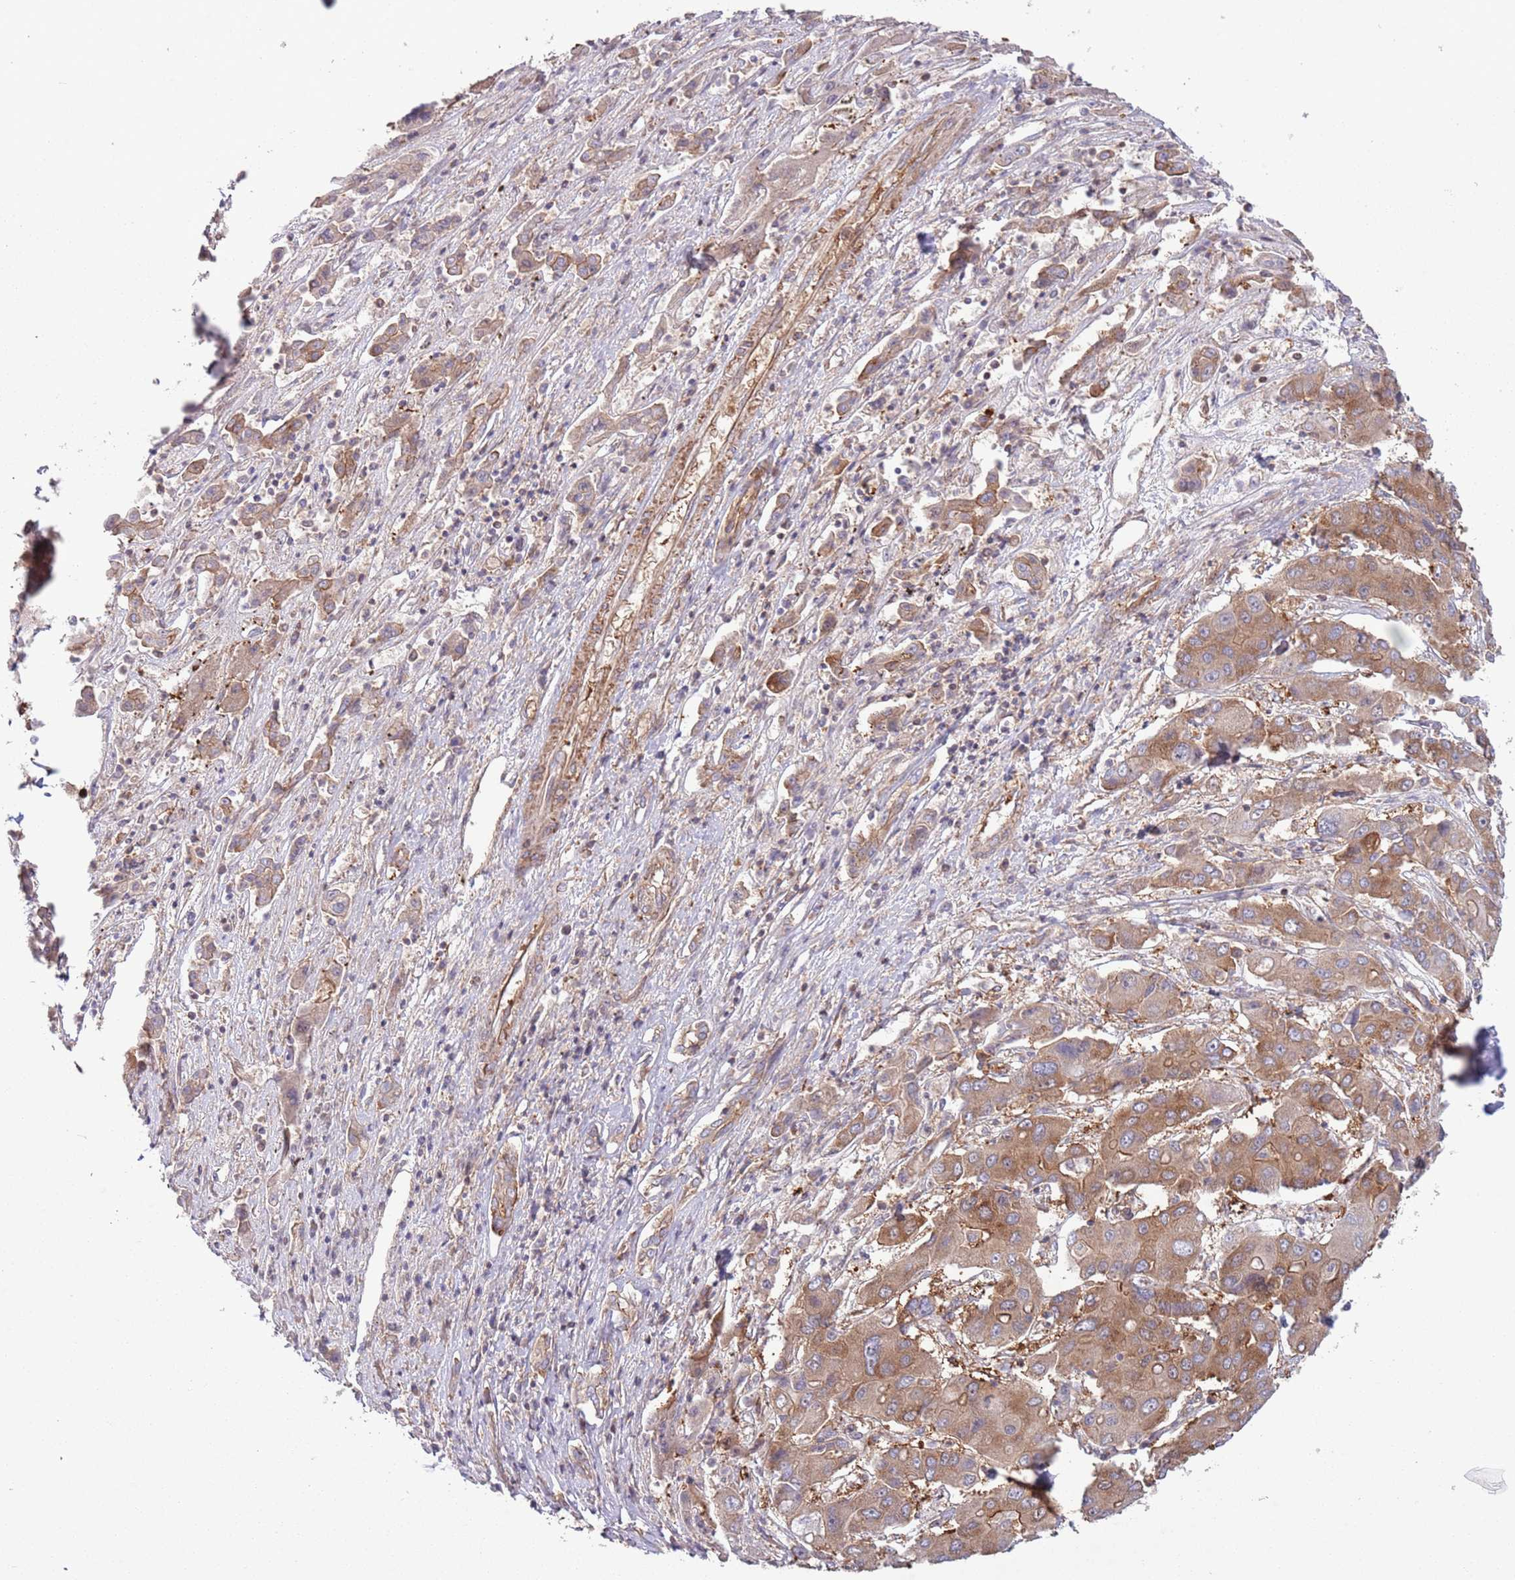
{"staining": {"intensity": "moderate", "quantity": ">75%", "location": "cytoplasmic/membranous"}, "tissue": "liver cancer", "cell_type": "Tumor cells", "image_type": "cancer", "snomed": [{"axis": "morphology", "description": "Cholangiocarcinoma"}, {"axis": "topography", "description": "Liver"}], "caption": "IHC (DAB) staining of liver cancer shows moderate cytoplasmic/membranous protein expression in approximately >75% of tumor cells.", "gene": "LPIN2", "patient": {"sex": "male", "age": 67}}